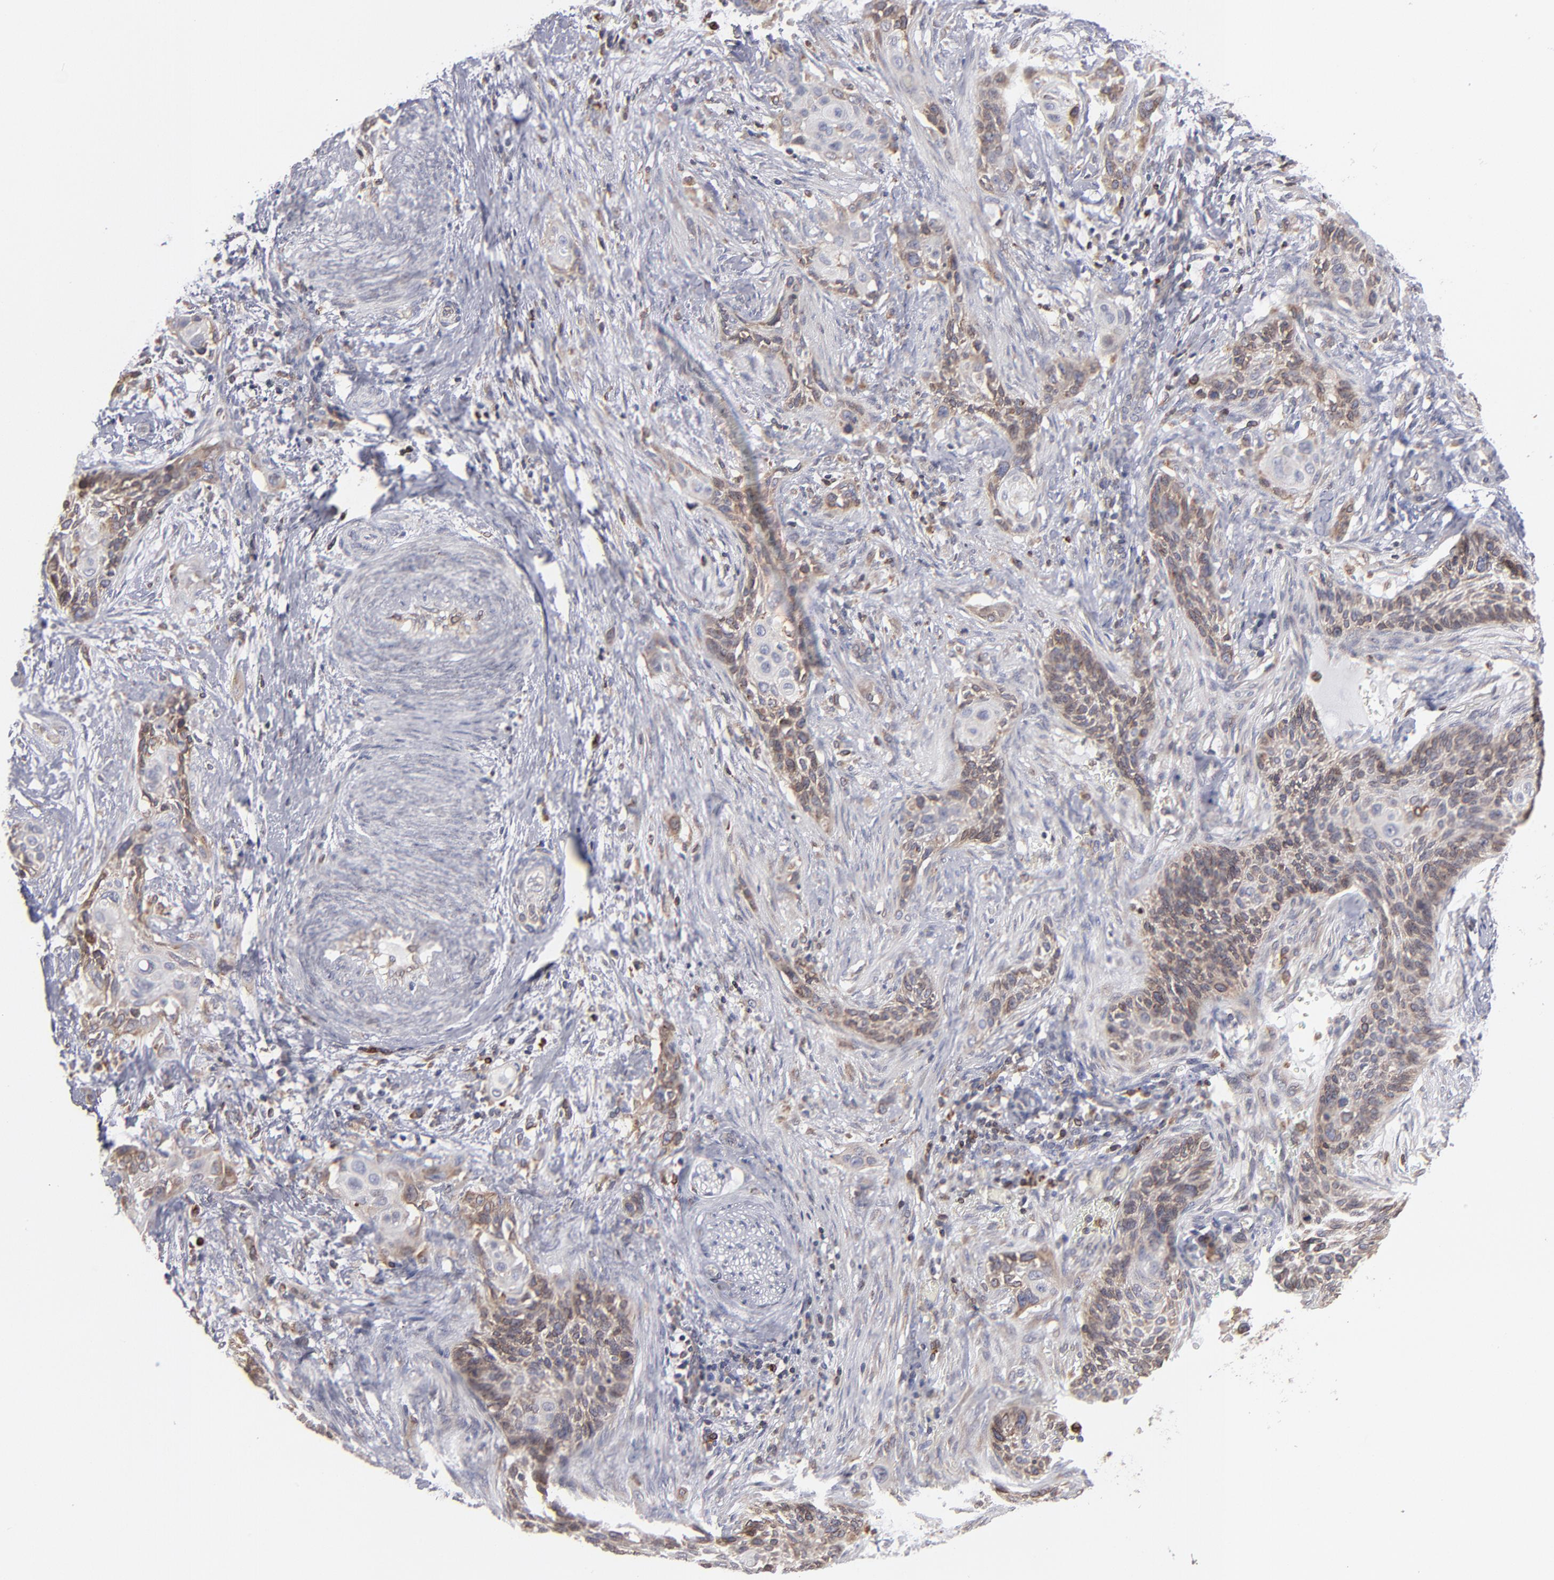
{"staining": {"intensity": "moderate", "quantity": ">75%", "location": "cytoplasmic/membranous"}, "tissue": "cervical cancer", "cell_type": "Tumor cells", "image_type": "cancer", "snomed": [{"axis": "morphology", "description": "Squamous cell carcinoma, NOS"}, {"axis": "topography", "description": "Cervix"}], "caption": "DAB immunohistochemical staining of cervical cancer displays moderate cytoplasmic/membranous protein positivity in about >75% of tumor cells.", "gene": "TMX1", "patient": {"sex": "female", "age": 33}}